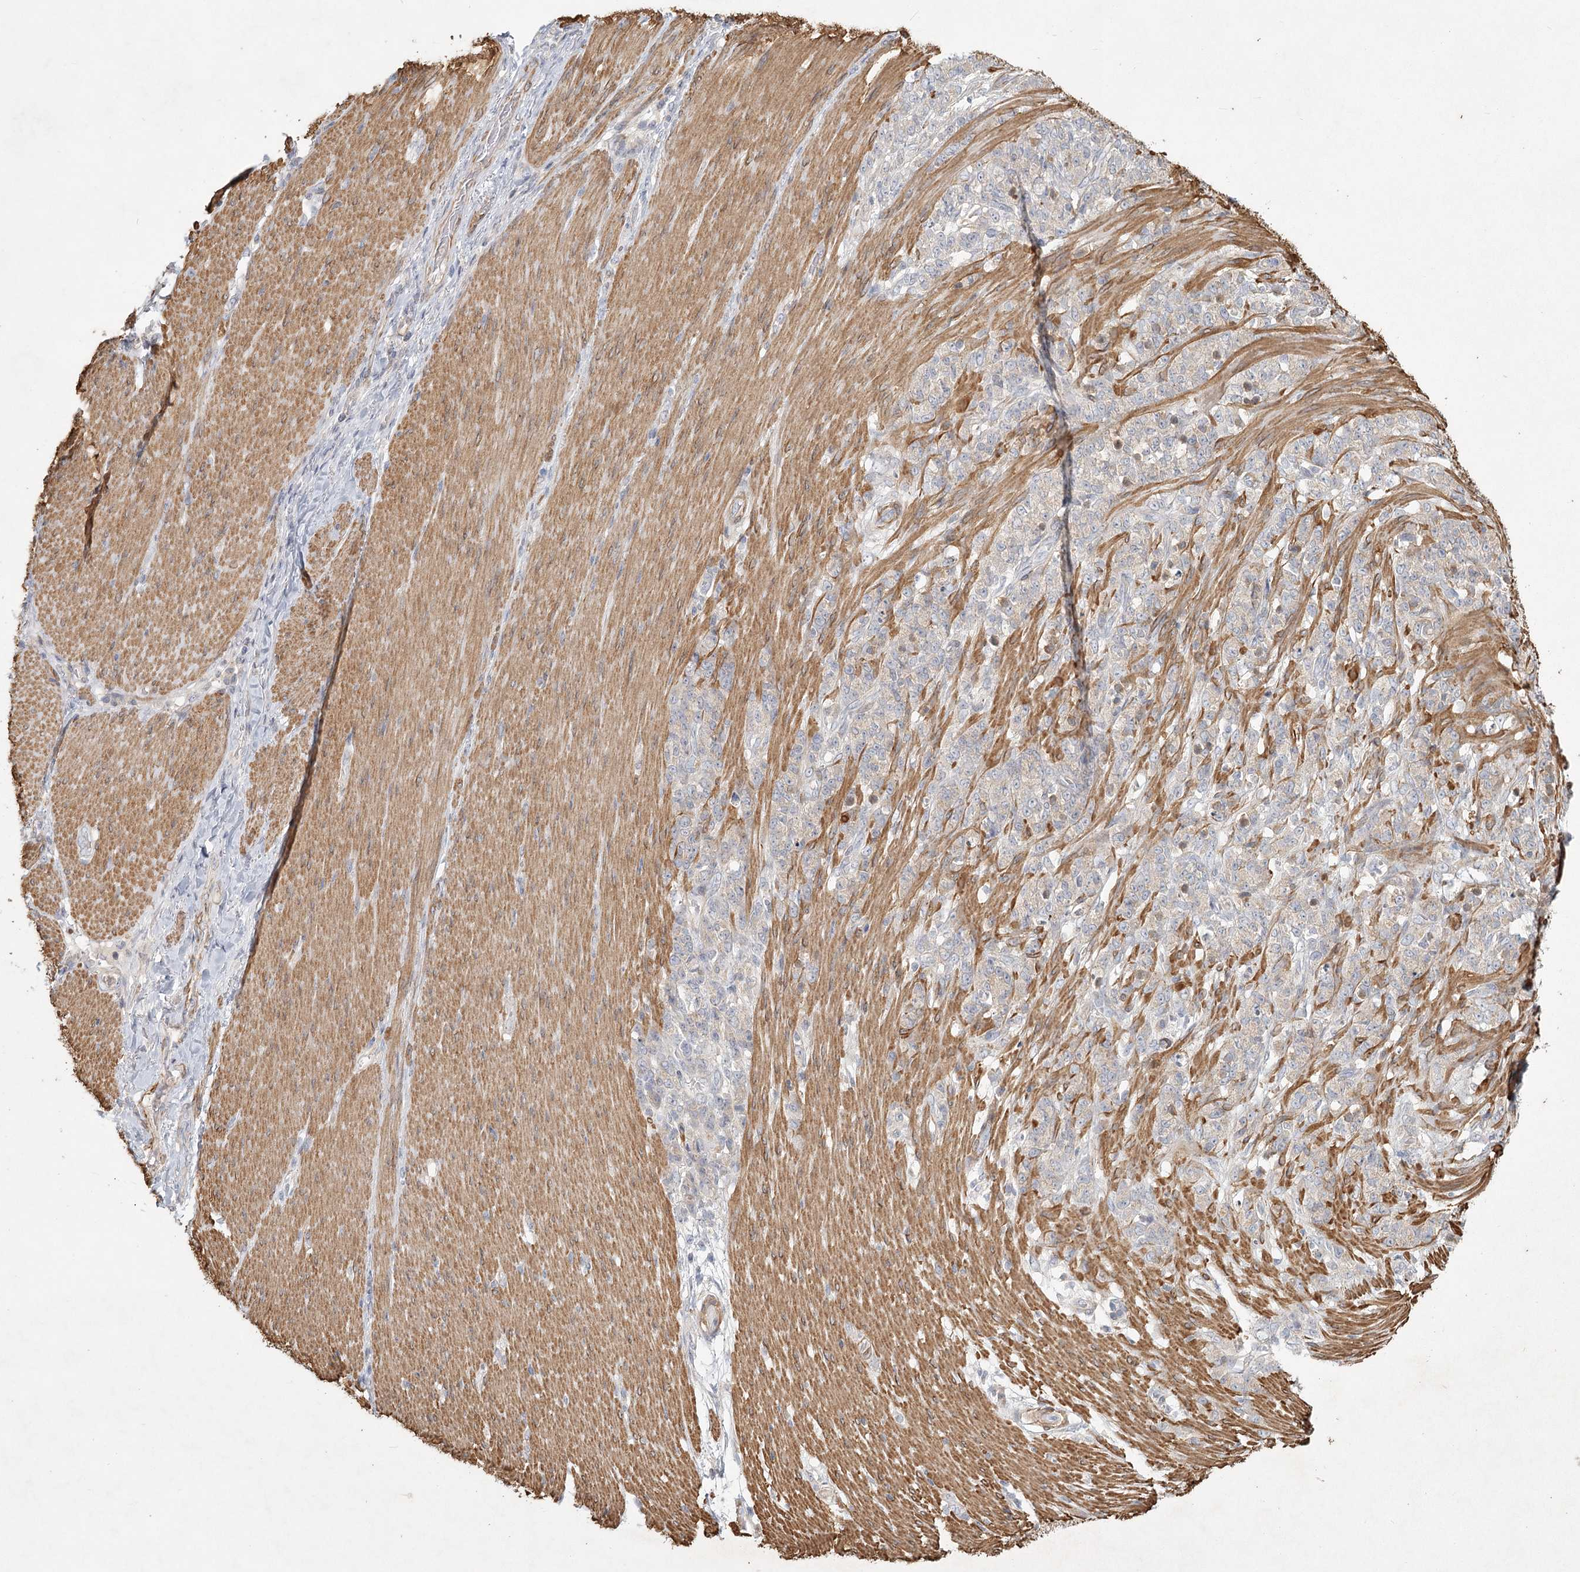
{"staining": {"intensity": "weak", "quantity": "<25%", "location": "cytoplasmic/membranous"}, "tissue": "stomach cancer", "cell_type": "Tumor cells", "image_type": "cancer", "snomed": [{"axis": "morphology", "description": "Adenocarcinoma, NOS"}, {"axis": "topography", "description": "Stomach"}], "caption": "A high-resolution histopathology image shows immunohistochemistry (IHC) staining of stomach adenocarcinoma, which exhibits no significant positivity in tumor cells.", "gene": "INPP4B", "patient": {"sex": "female", "age": 79}}